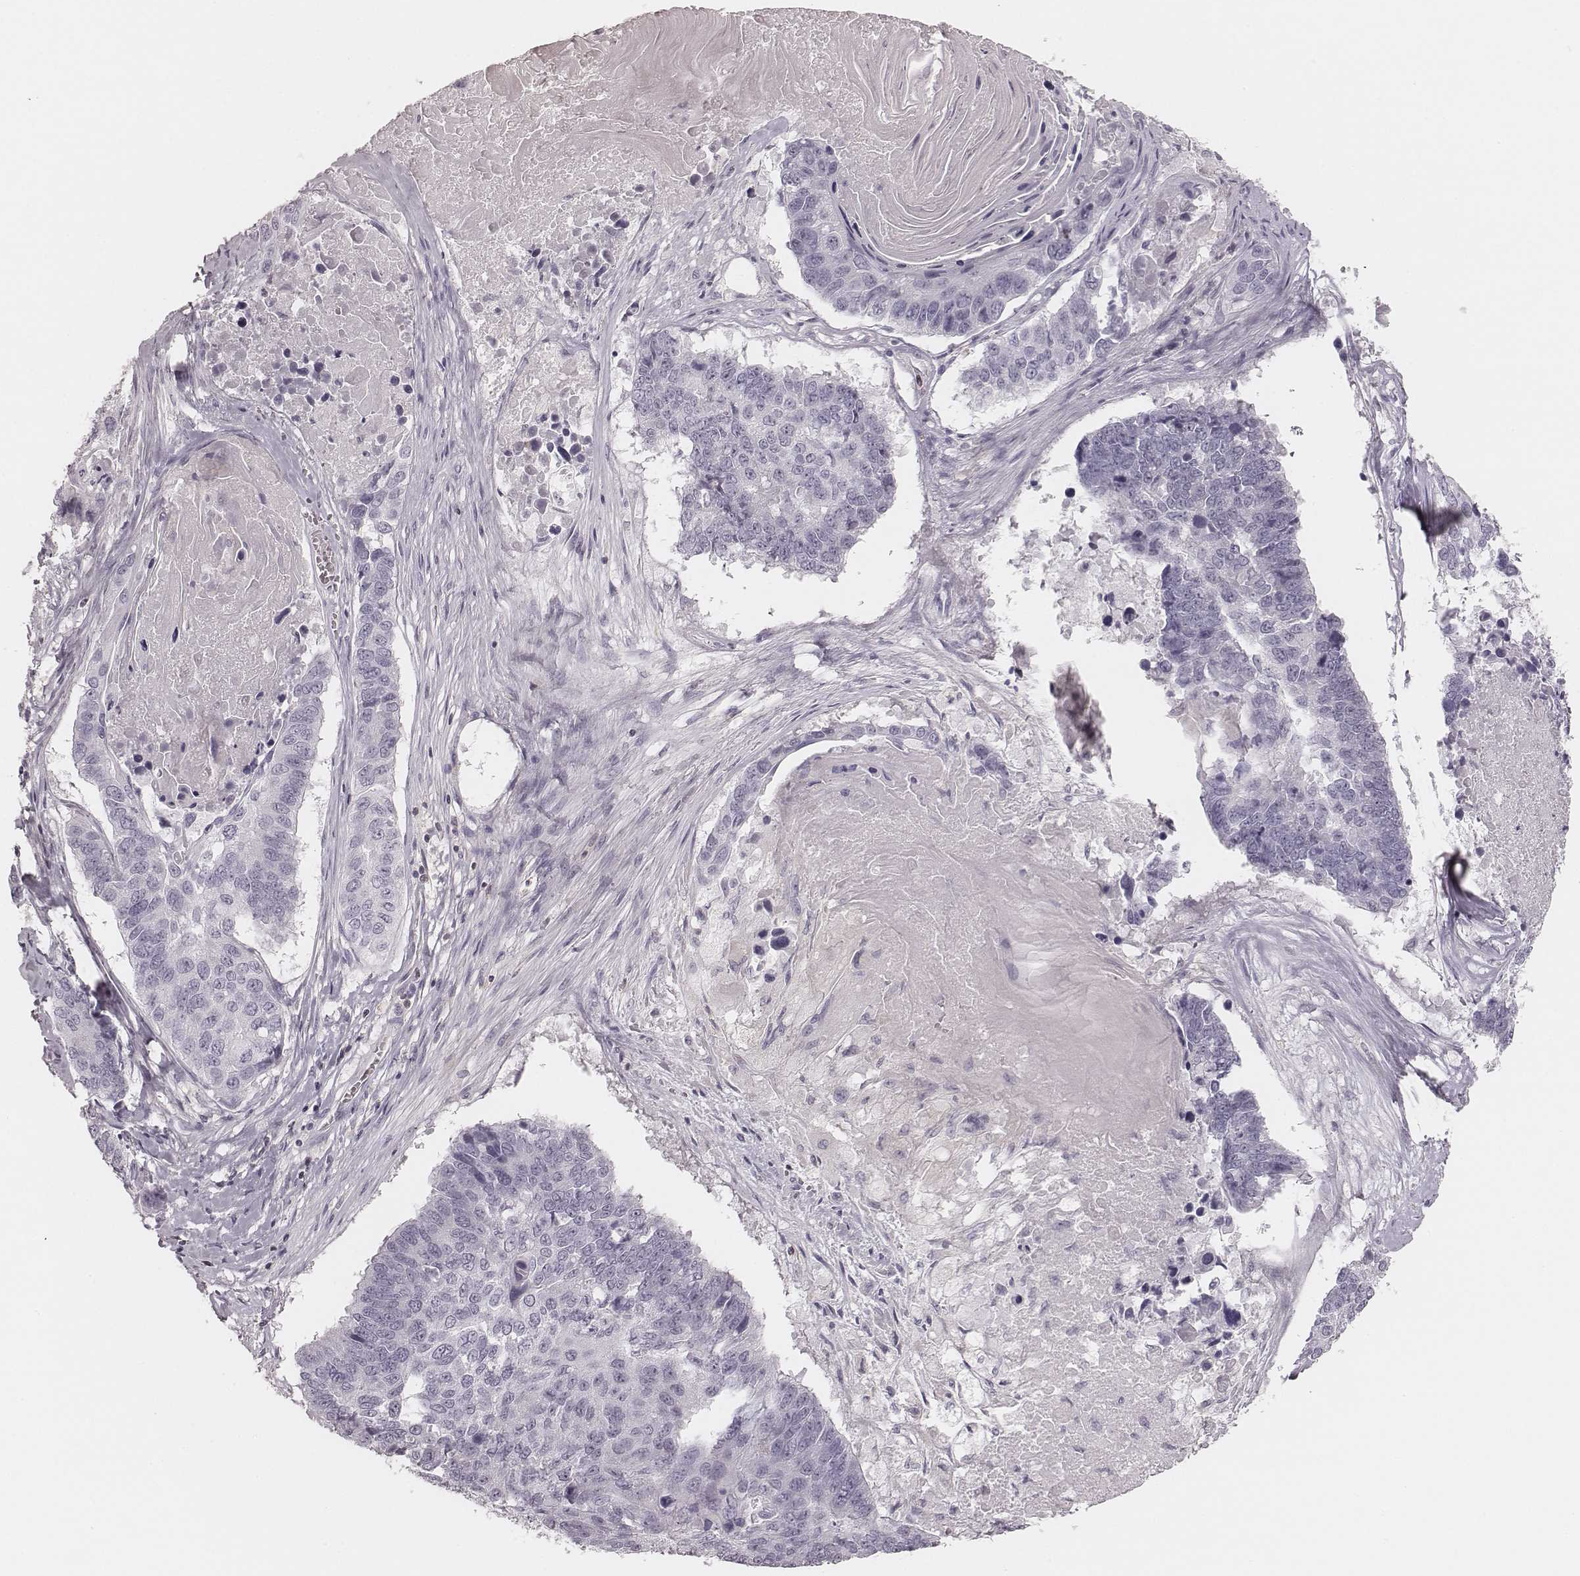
{"staining": {"intensity": "negative", "quantity": "none", "location": "none"}, "tissue": "lung cancer", "cell_type": "Tumor cells", "image_type": "cancer", "snomed": [{"axis": "morphology", "description": "Squamous cell carcinoma, NOS"}, {"axis": "topography", "description": "Lung"}], "caption": "Immunohistochemistry (IHC) histopathology image of human lung cancer (squamous cell carcinoma) stained for a protein (brown), which demonstrates no staining in tumor cells.", "gene": "MSX1", "patient": {"sex": "male", "age": 73}}